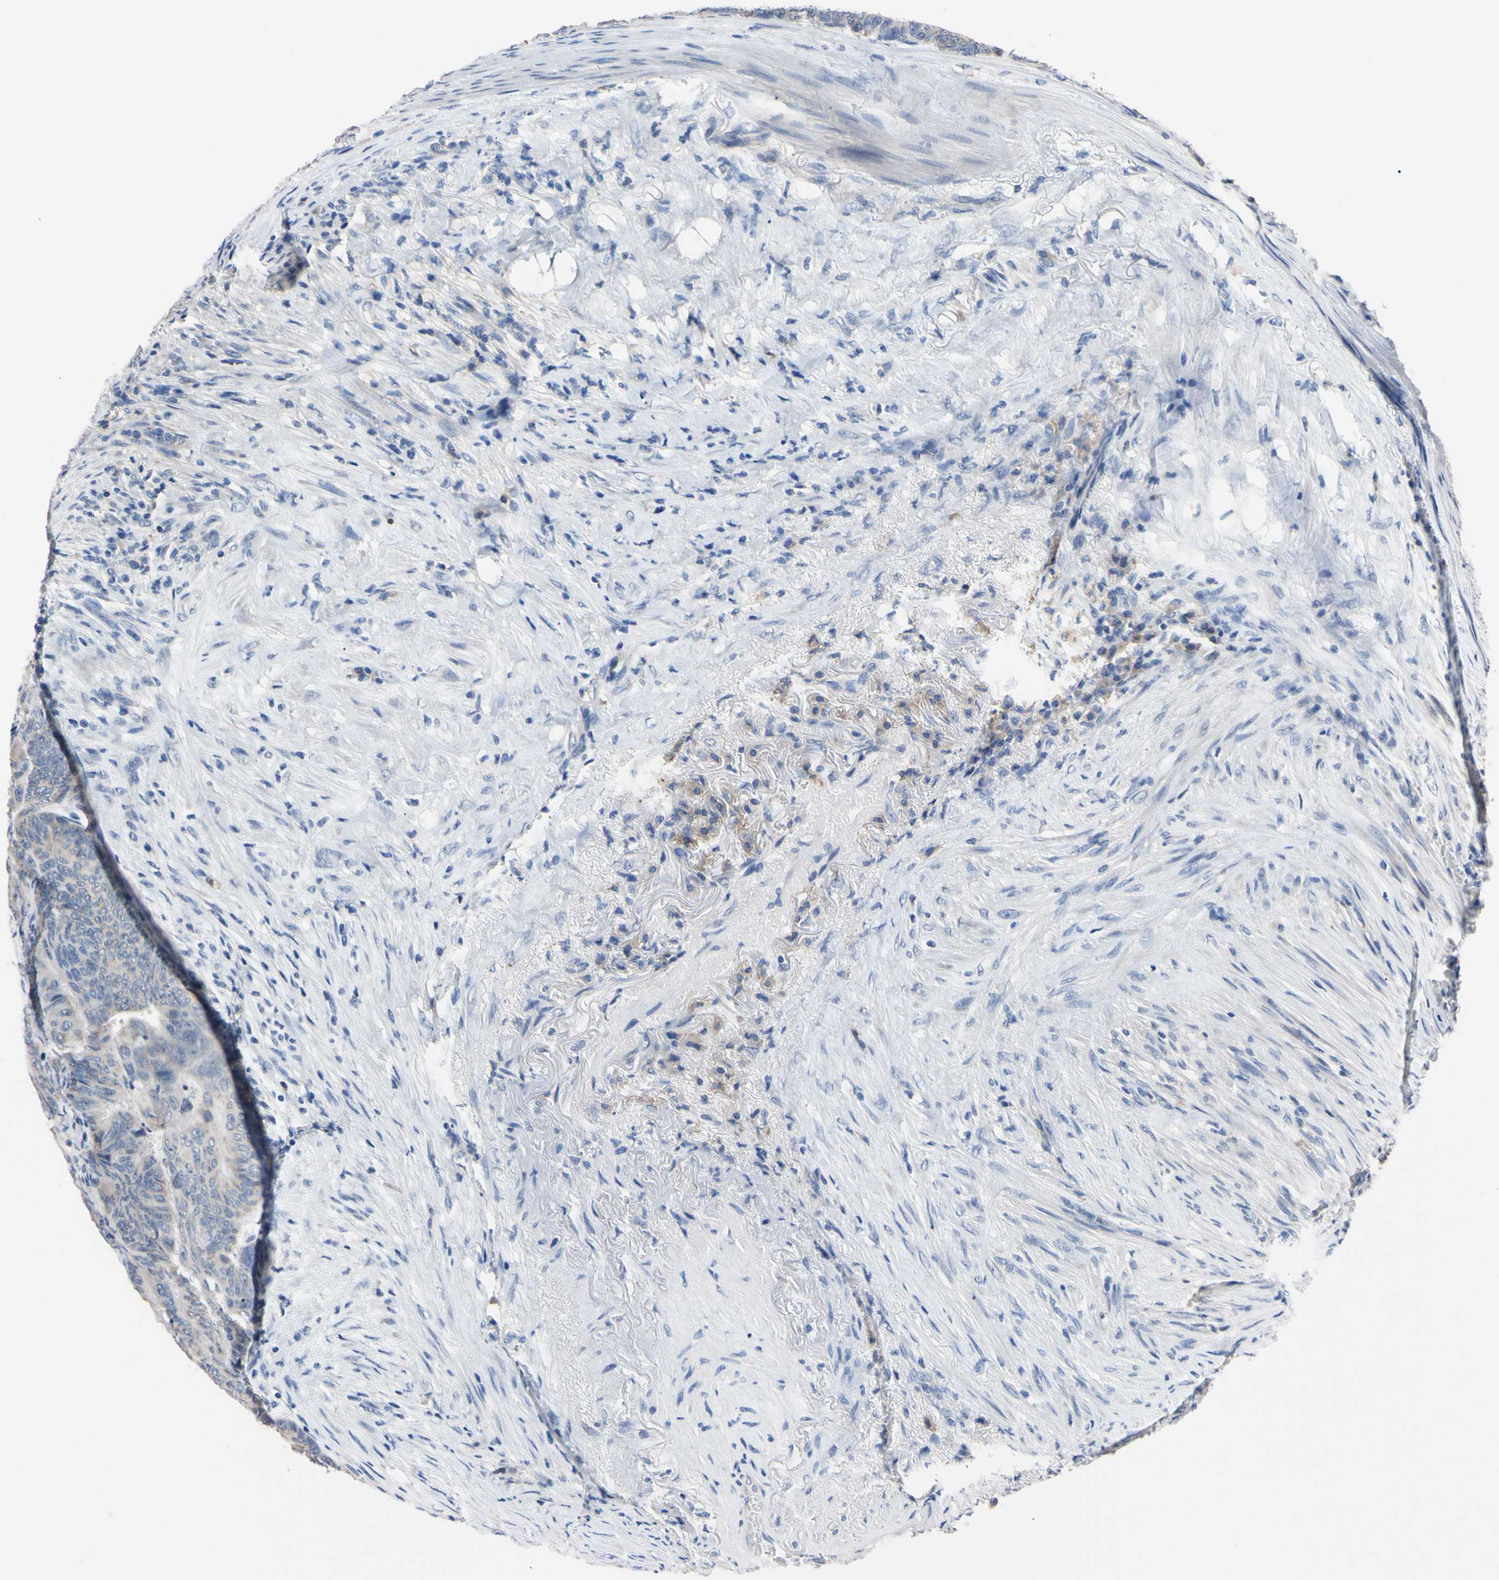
{"staining": {"intensity": "weak", "quantity": "<25%", "location": "cytoplasmic/membranous"}, "tissue": "colorectal cancer", "cell_type": "Tumor cells", "image_type": "cancer", "snomed": [{"axis": "morphology", "description": "Normal tissue, NOS"}, {"axis": "morphology", "description": "Adenocarcinoma, NOS"}, {"axis": "topography", "description": "Rectum"}, {"axis": "topography", "description": "Peripheral nerve tissue"}], "caption": "DAB immunohistochemical staining of human adenocarcinoma (colorectal) exhibits no significant positivity in tumor cells.", "gene": "PNKD", "patient": {"sex": "male", "age": 92}}